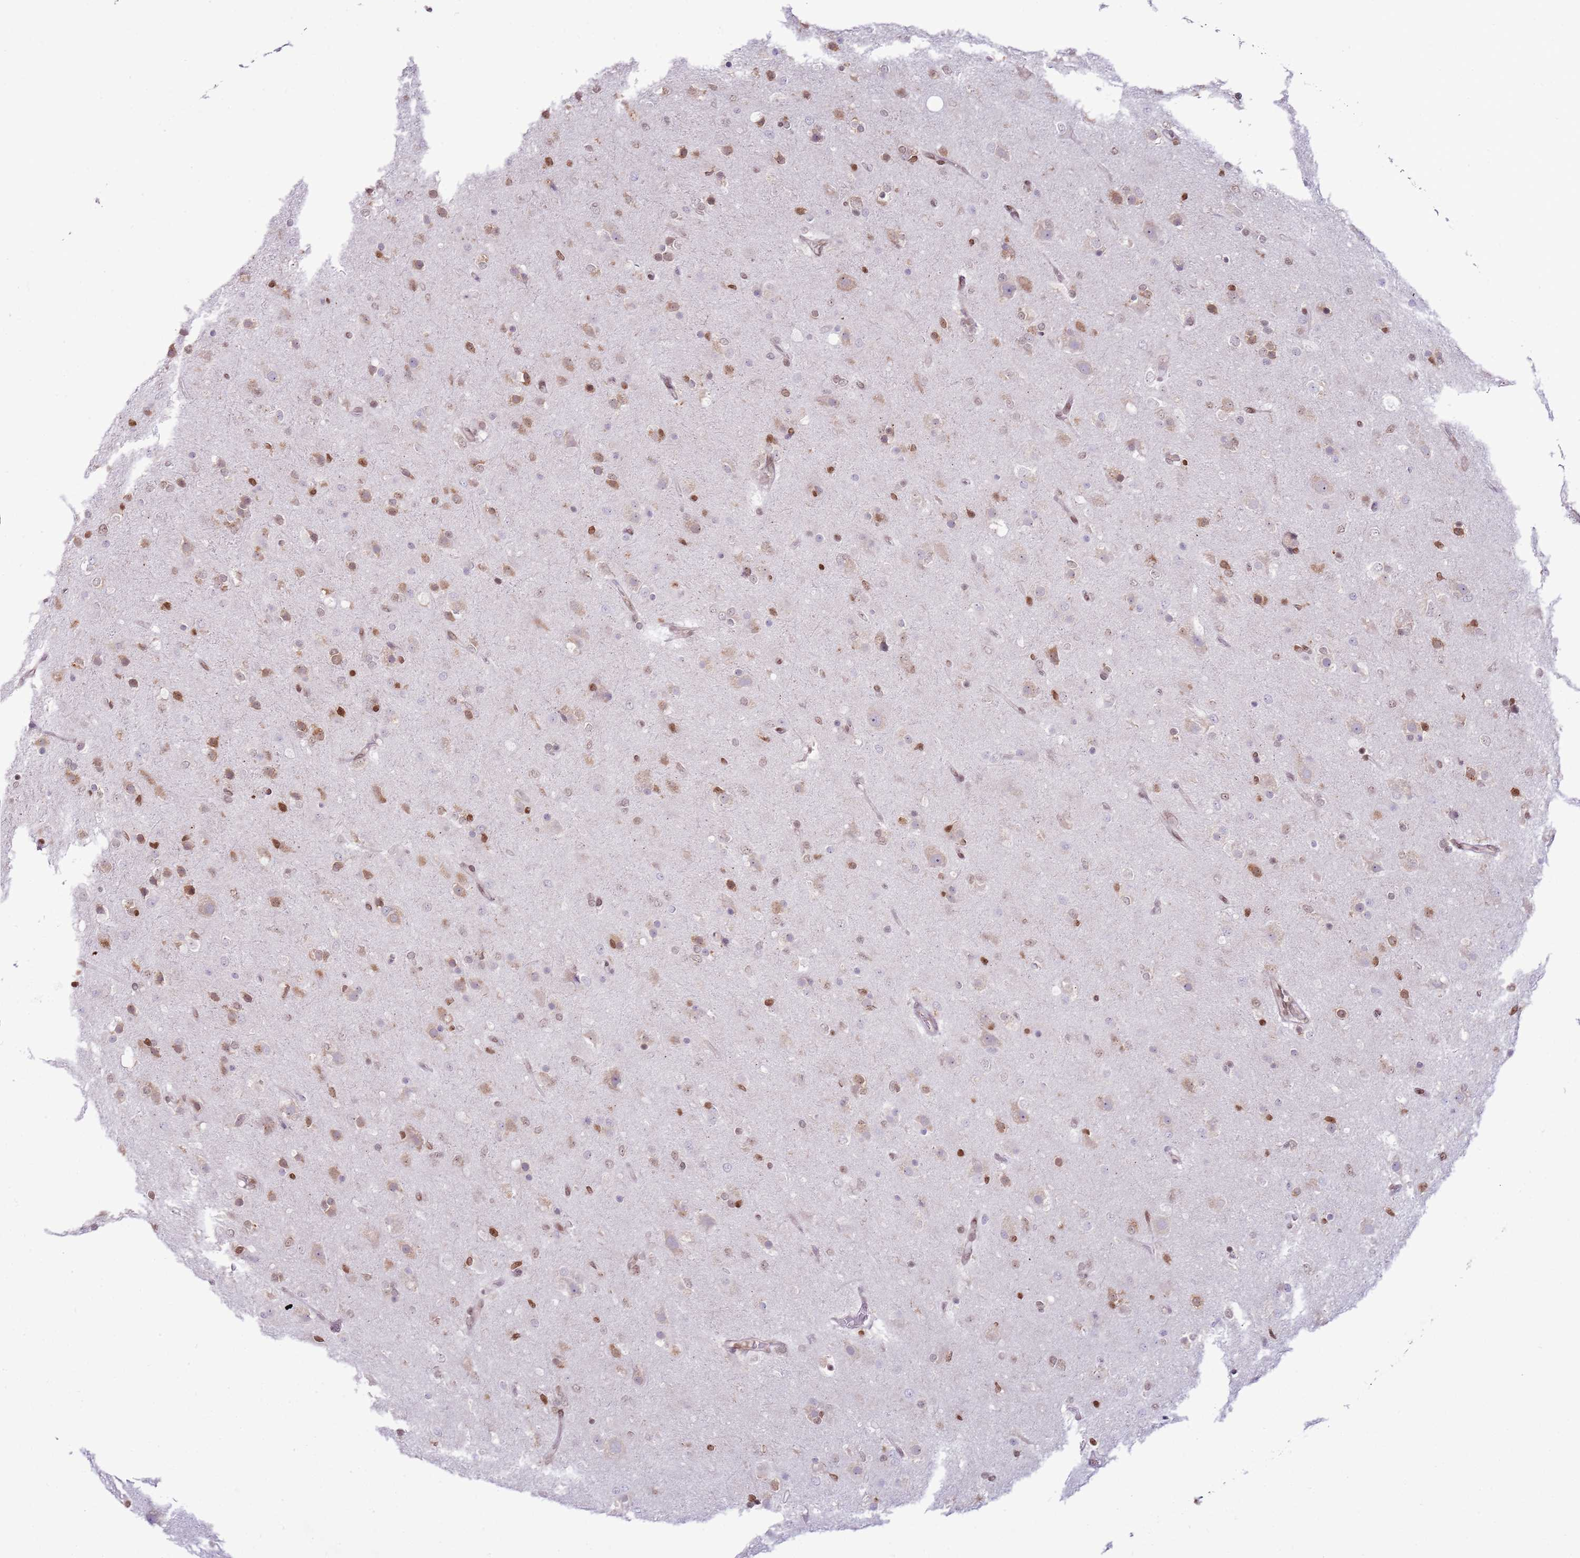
{"staining": {"intensity": "moderate", "quantity": "<25%", "location": "nuclear"}, "tissue": "glioma", "cell_type": "Tumor cells", "image_type": "cancer", "snomed": [{"axis": "morphology", "description": "Glioma, malignant, Low grade"}, {"axis": "topography", "description": "Brain"}], "caption": "An image of human malignant low-grade glioma stained for a protein reveals moderate nuclear brown staining in tumor cells.", "gene": "SELENOH", "patient": {"sex": "male", "age": 65}}